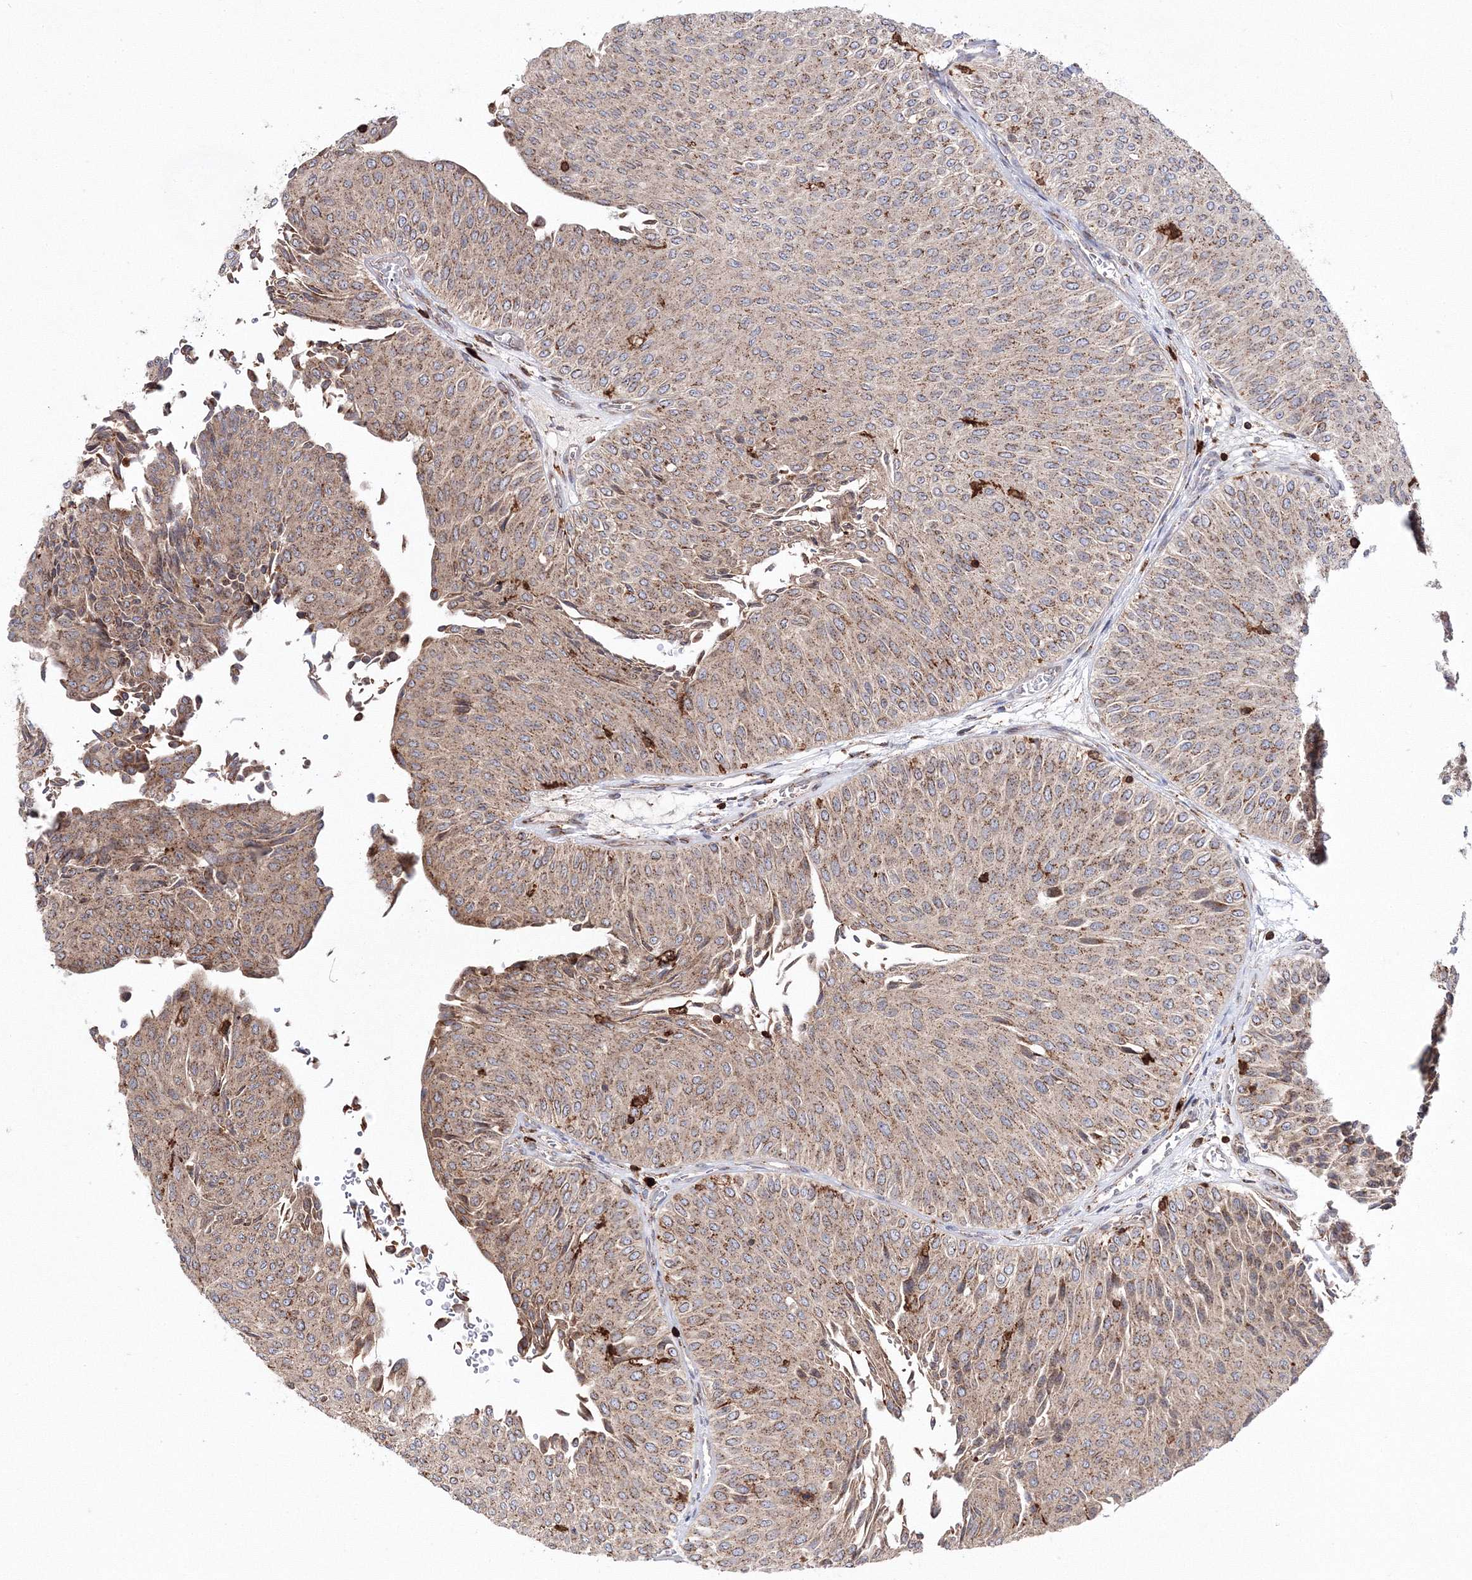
{"staining": {"intensity": "moderate", "quantity": ">75%", "location": "cytoplasmic/membranous"}, "tissue": "urothelial cancer", "cell_type": "Tumor cells", "image_type": "cancer", "snomed": [{"axis": "morphology", "description": "Urothelial carcinoma, Low grade"}, {"axis": "topography", "description": "Urinary bladder"}], "caption": "This histopathology image exhibits immunohistochemistry (IHC) staining of low-grade urothelial carcinoma, with medium moderate cytoplasmic/membranous positivity in about >75% of tumor cells.", "gene": "ARCN1", "patient": {"sex": "male", "age": 78}}